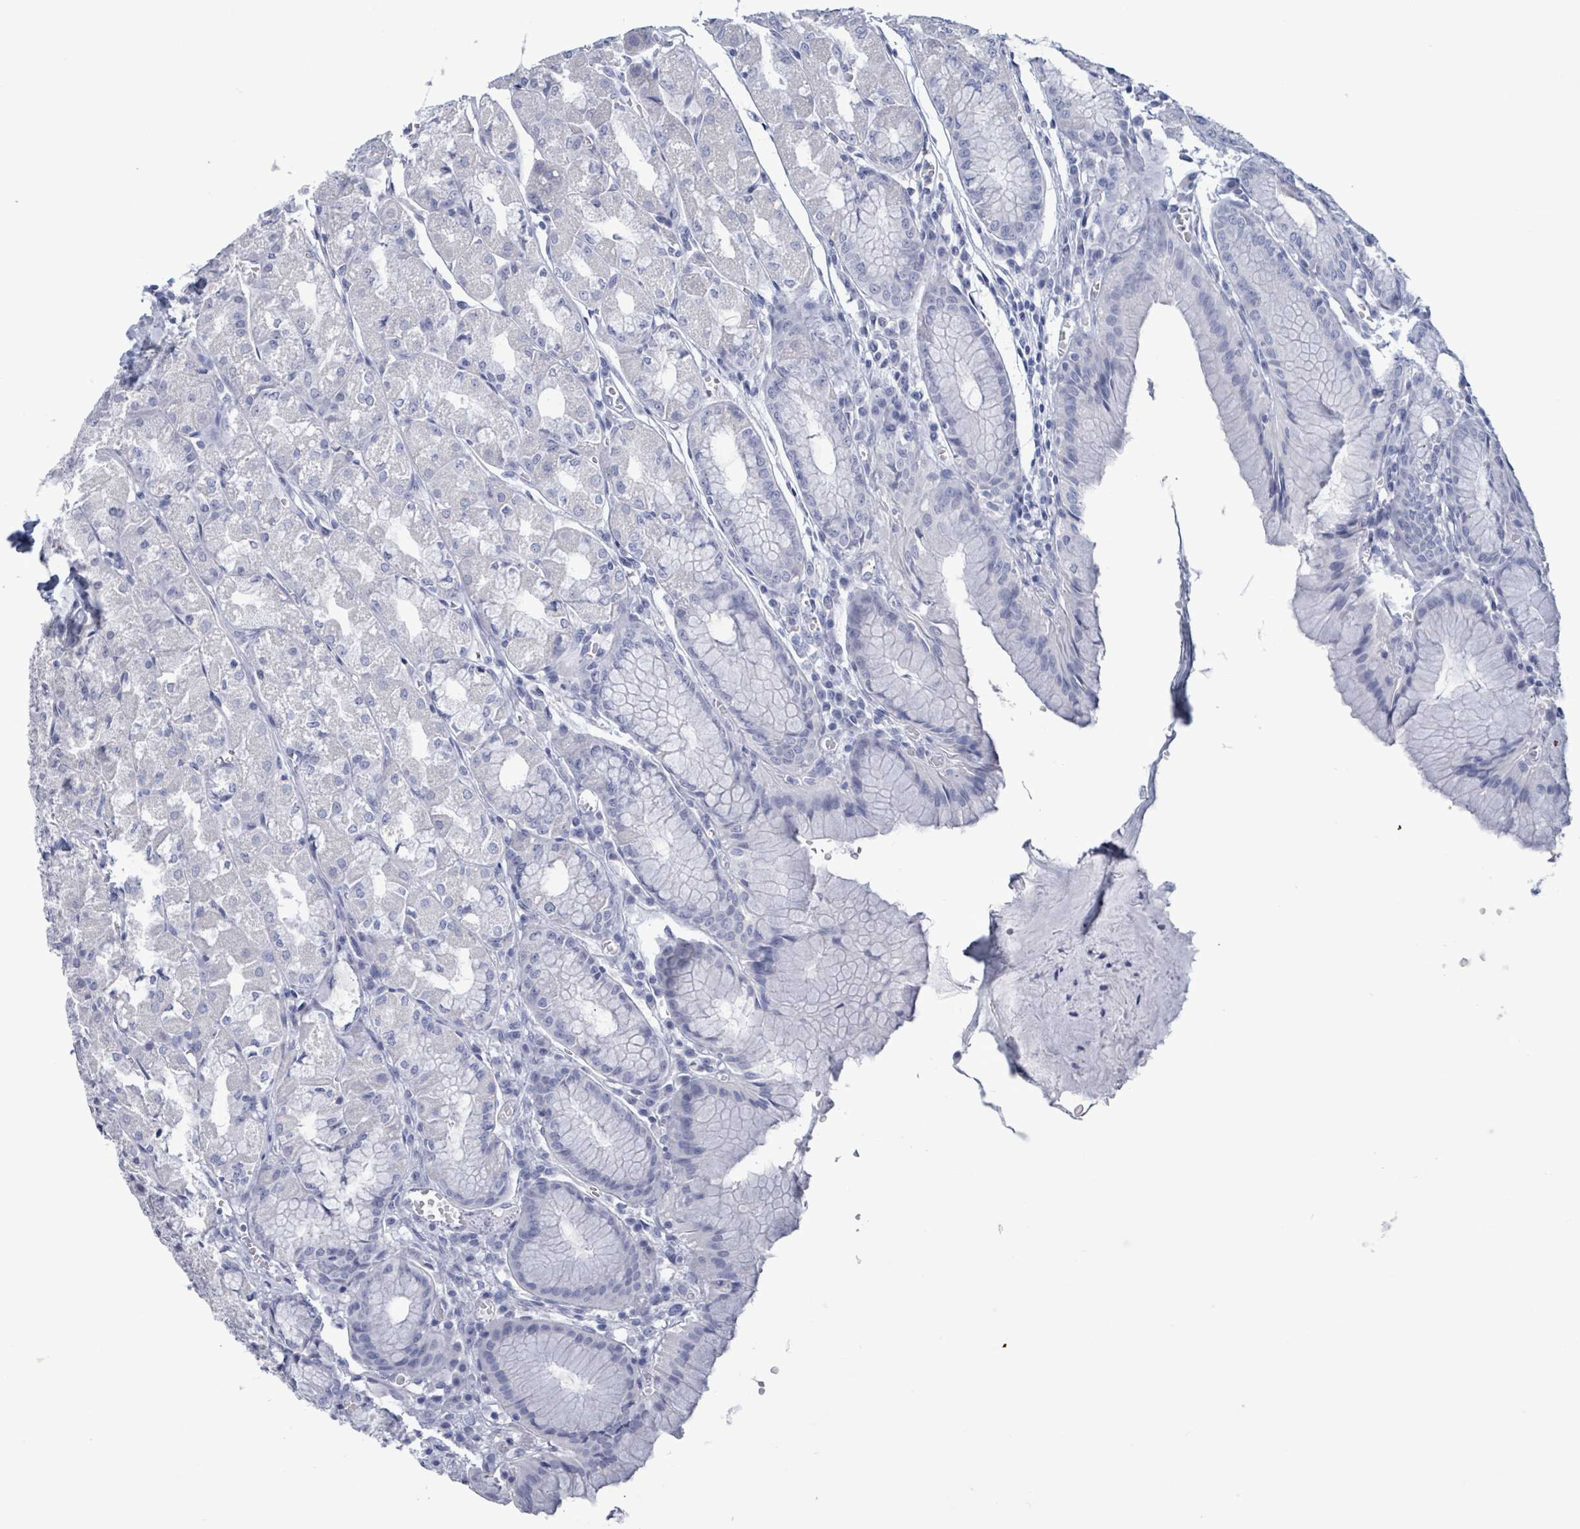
{"staining": {"intensity": "negative", "quantity": "none", "location": "none"}, "tissue": "stomach", "cell_type": "Glandular cells", "image_type": "normal", "snomed": [{"axis": "morphology", "description": "Normal tissue, NOS"}, {"axis": "topography", "description": "Stomach"}], "caption": "This is a photomicrograph of IHC staining of normal stomach, which shows no expression in glandular cells.", "gene": "NKX2", "patient": {"sex": "male", "age": 55}}